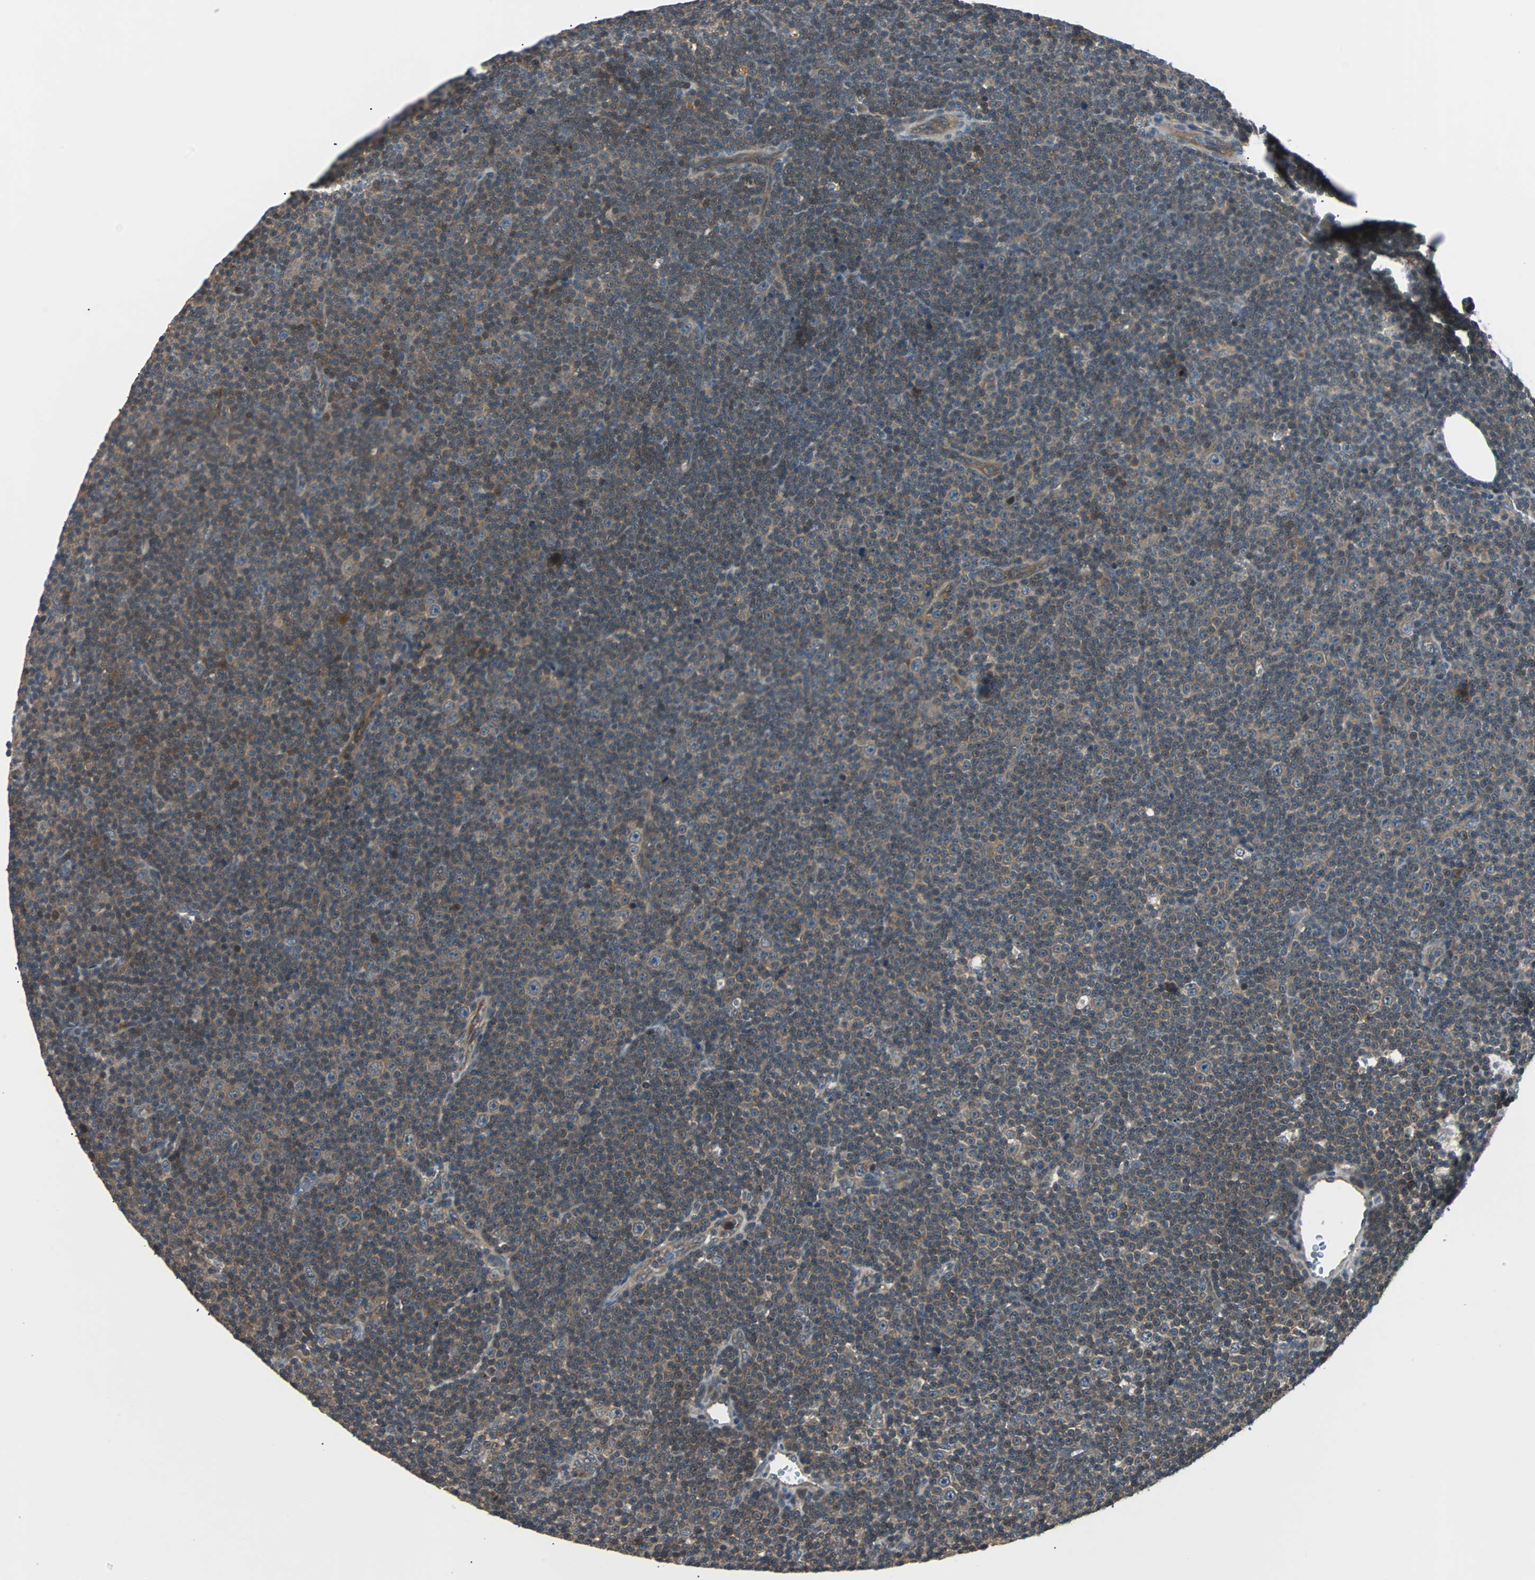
{"staining": {"intensity": "moderate", "quantity": "<25%", "location": "cytoplasmic/membranous"}, "tissue": "lymphoma", "cell_type": "Tumor cells", "image_type": "cancer", "snomed": [{"axis": "morphology", "description": "Malignant lymphoma, non-Hodgkin's type, Low grade"}, {"axis": "topography", "description": "Lymph node"}], "caption": "IHC of human malignant lymphoma, non-Hodgkin's type (low-grade) reveals low levels of moderate cytoplasmic/membranous staining in about <25% of tumor cells. (DAB = brown stain, brightfield microscopy at high magnification).", "gene": "ARF1", "patient": {"sex": "female", "age": 67}}